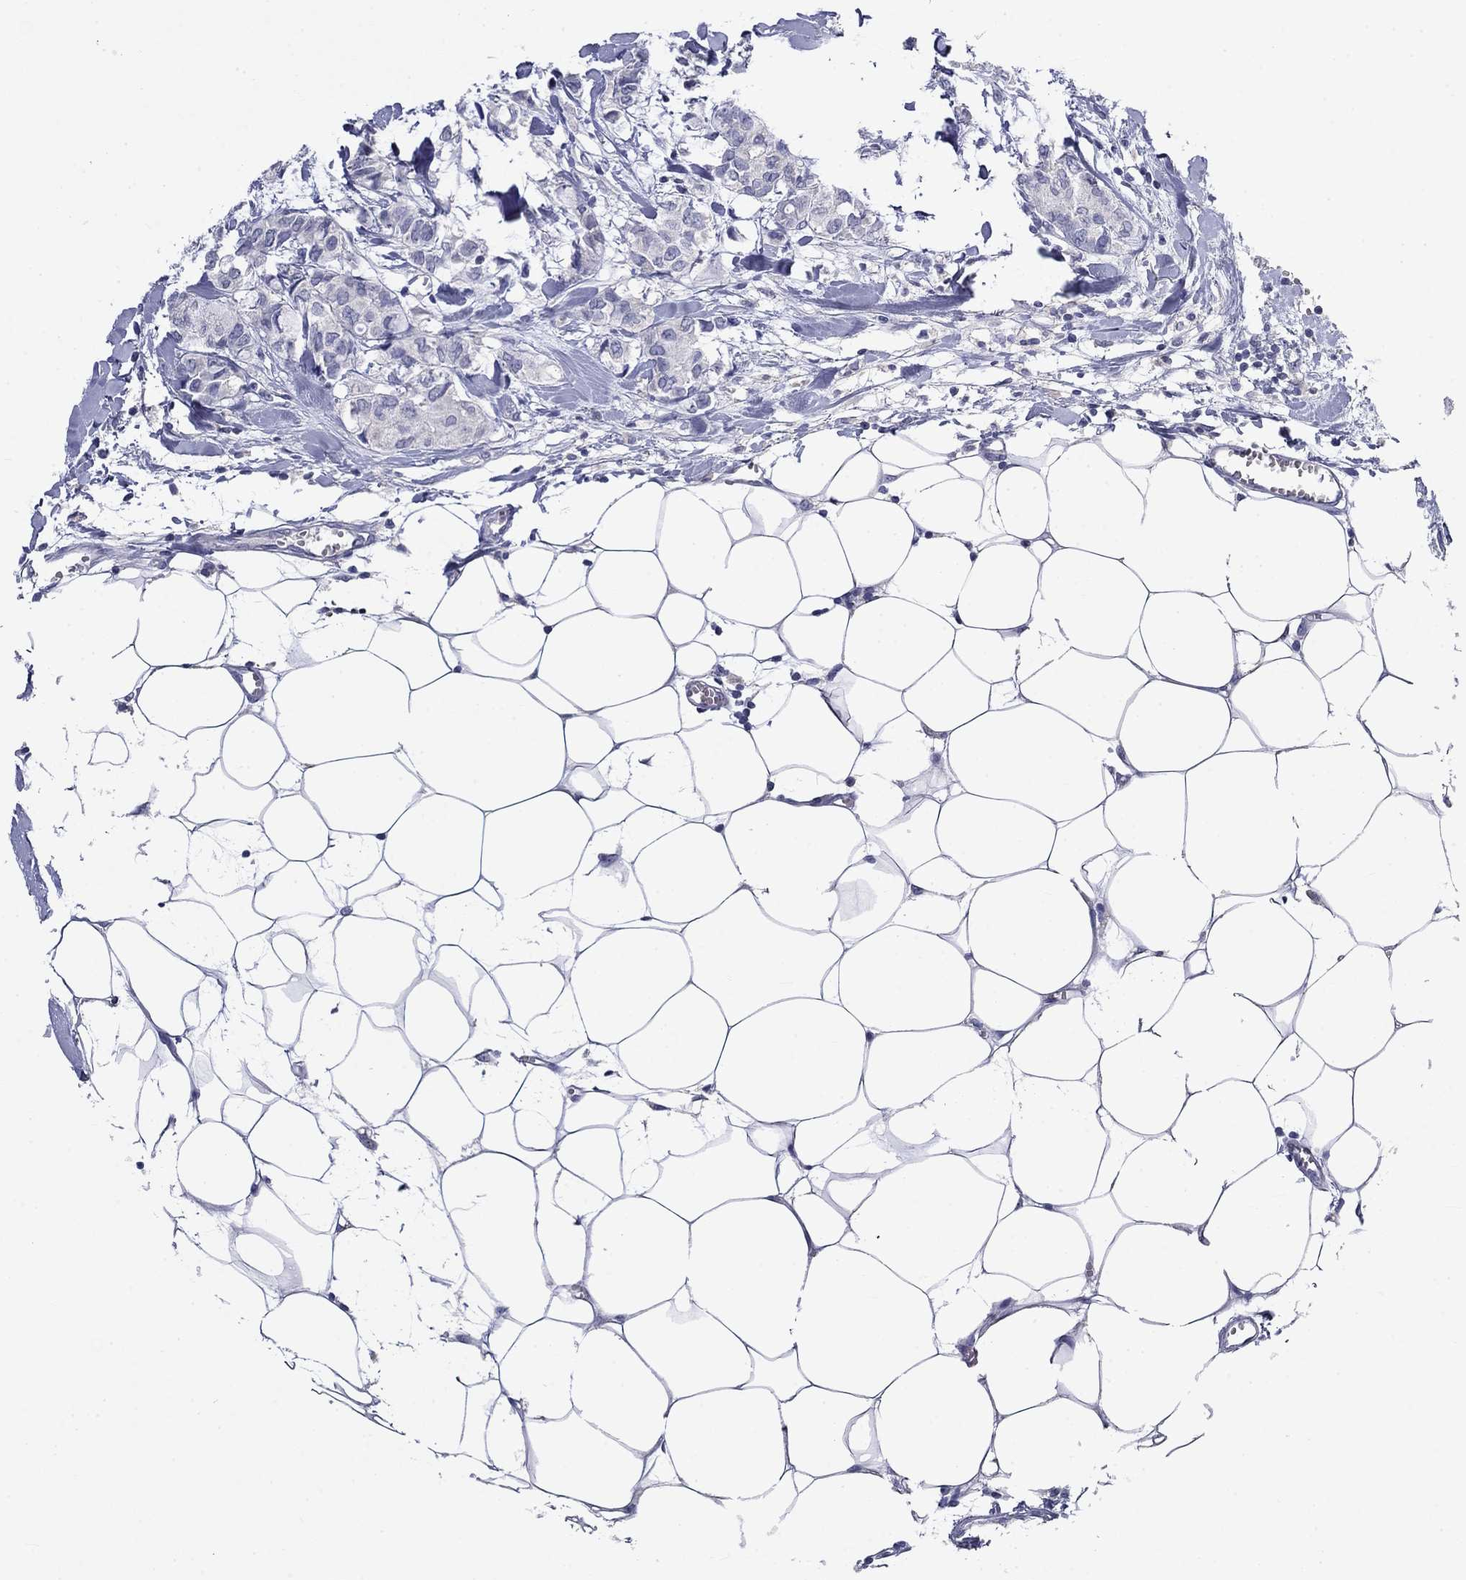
{"staining": {"intensity": "negative", "quantity": "none", "location": "none"}, "tissue": "breast cancer", "cell_type": "Tumor cells", "image_type": "cancer", "snomed": [{"axis": "morphology", "description": "Duct carcinoma"}, {"axis": "topography", "description": "Breast"}], "caption": "The histopathology image exhibits no significant expression in tumor cells of invasive ductal carcinoma (breast).", "gene": "POU2F2", "patient": {"sex": "female", "age": 85}}